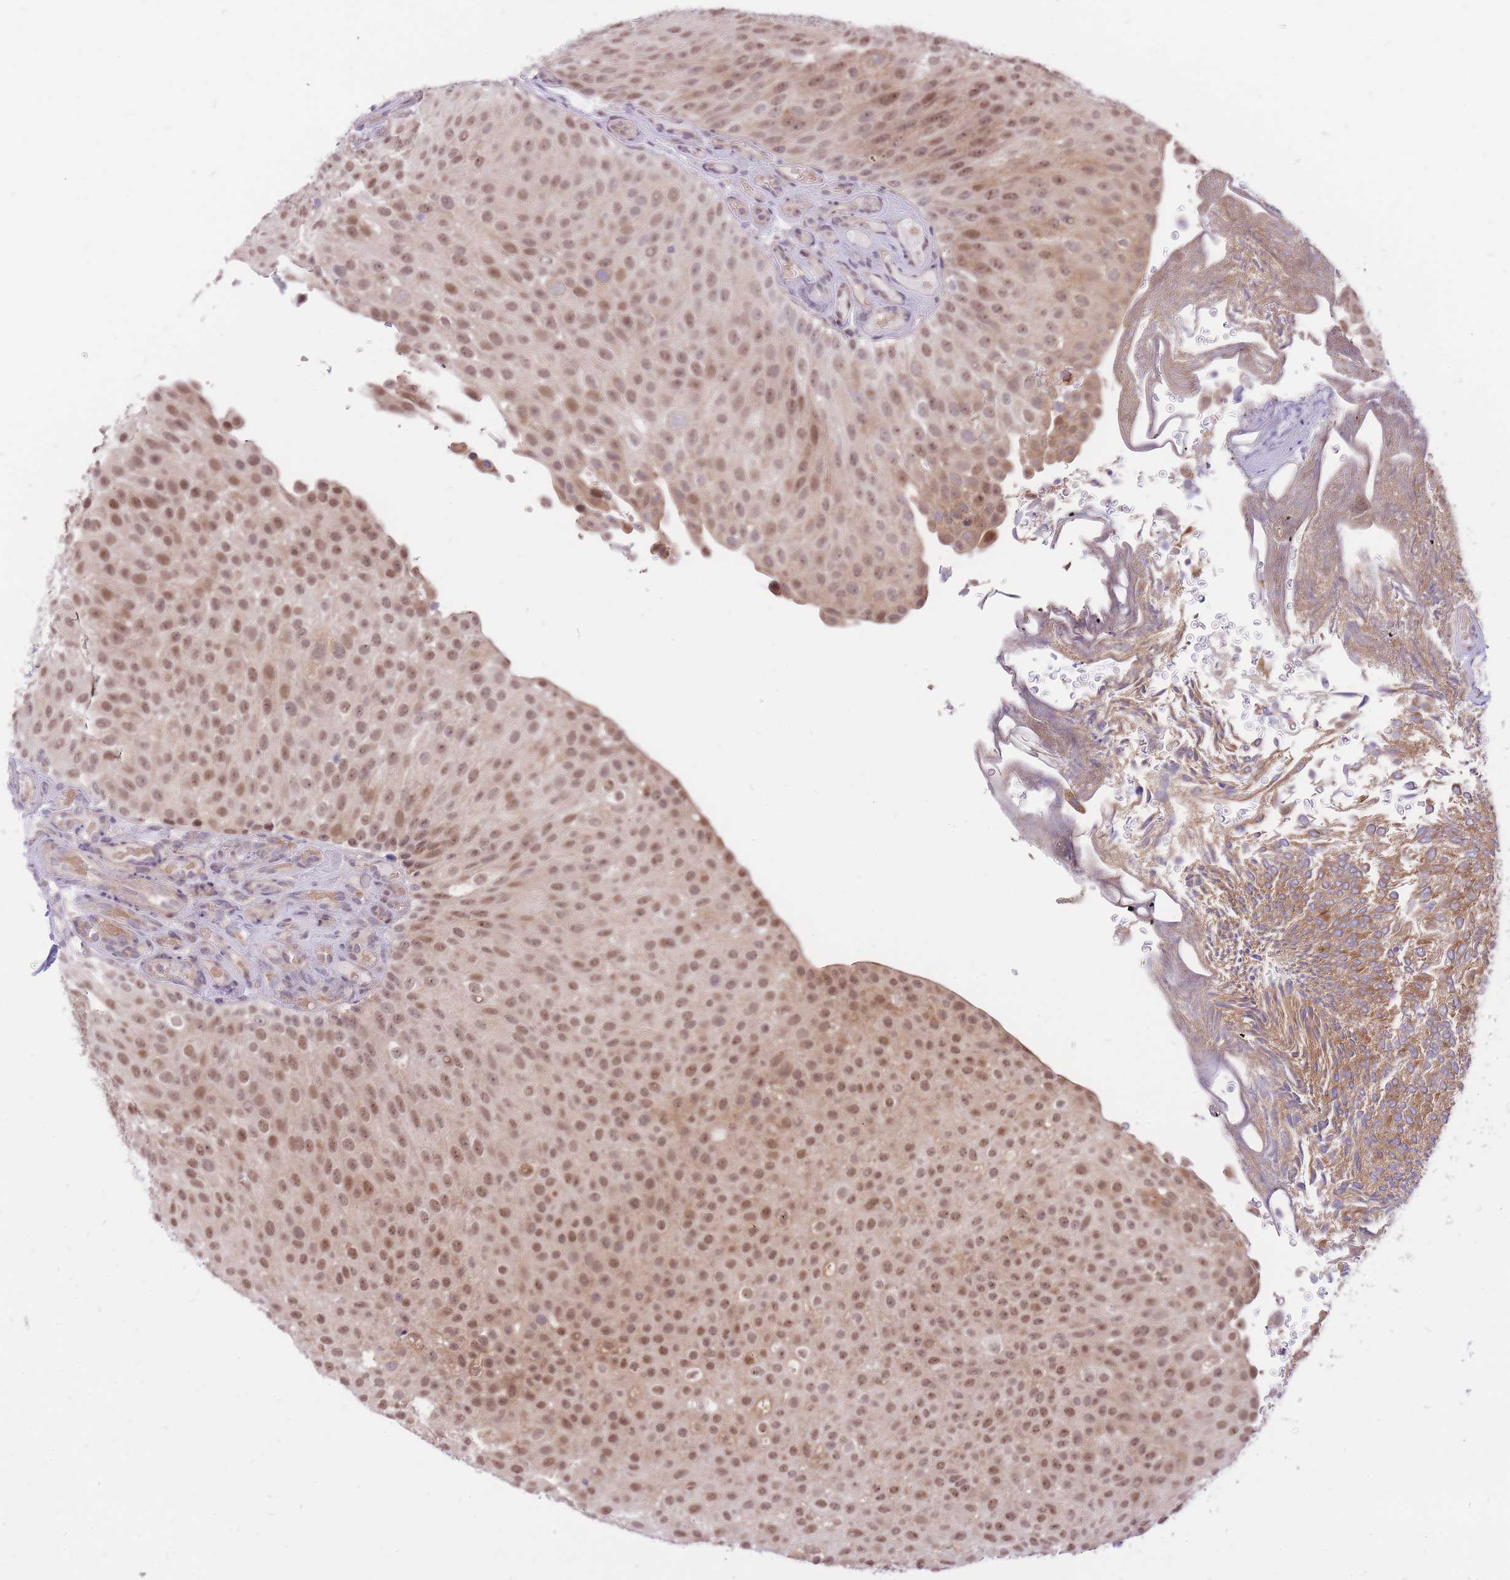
{"staining": {"intensity": "moderate", "quantity": ">75%", "location": "cytoplasmic/membranous,nuclear"}, "tissue": "urothelial cancer", "cell_type": "Tumor cells", "image_type": "cancer", "snomed": [{"axis": "morphology", "description": "Urothelial carcinoma, Low grade"}, {"axis": "topography", "description": "Urinary bladder"}], "caption": "Approximately >75% of tumor cells in urothelial cancer show moderate cytoplasmic/membranous and nuclear protein expression as visualized by brown immunohistochemical staining.", "gene": "MINDY2", "patient": {"sex": "male", "age": 78}}